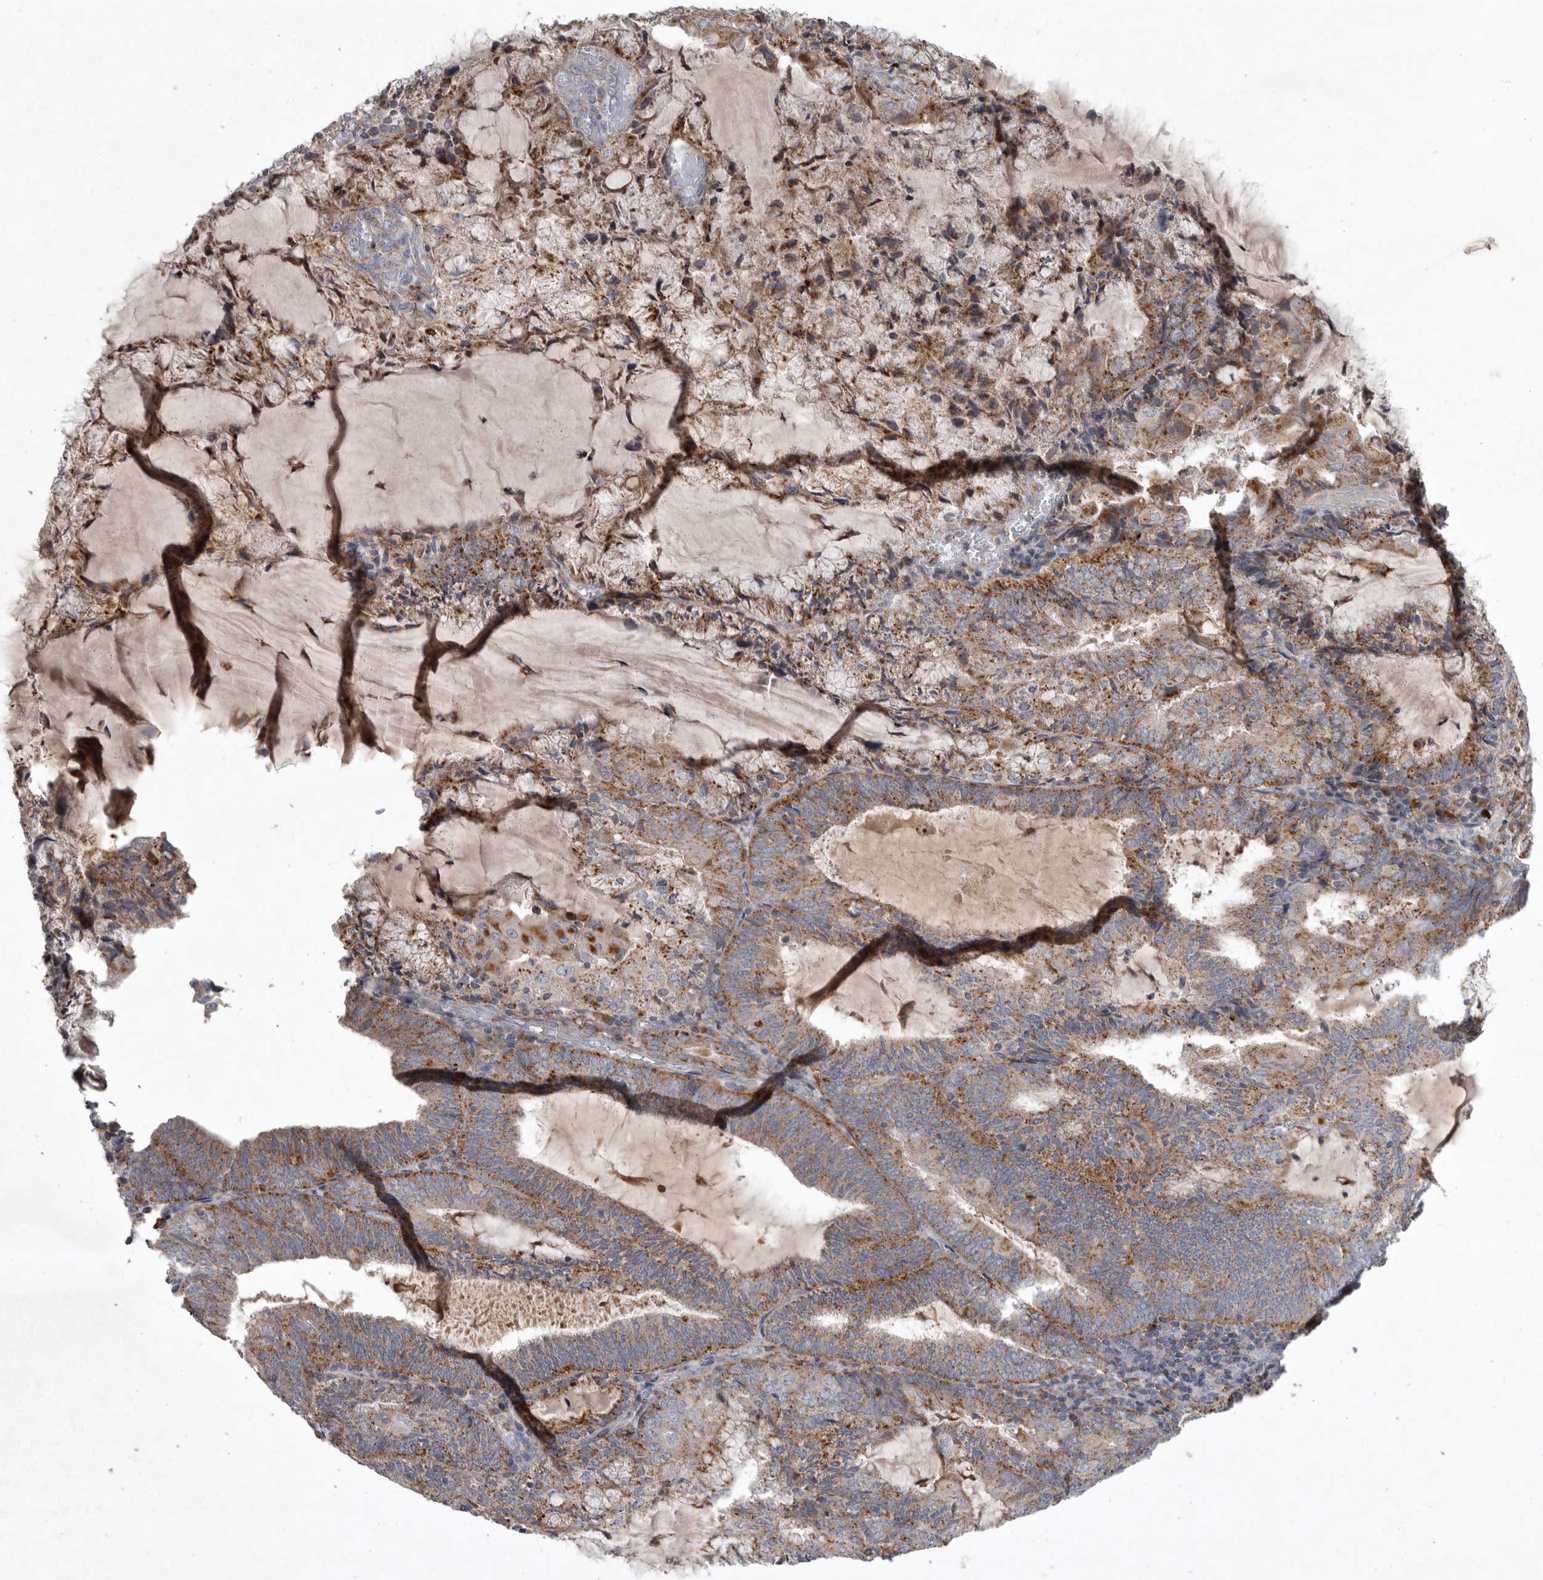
{"staining": {"intensity": "moderate", "quantity": ">75%", "location": "cytoplasmic/membranous"}, "tissue": "endometrial cancer", "cell_type": "Tumor cells", "image_type": "cancer", "snomed": [{"axis": "morphology", "description": "Adenocarcinoma, NOS"}, {"axis": "topography", "description": "Endometrium"}], "caption": "A brown stain shows moderate cytoplasmic/membranous expression of a protein in endometrial cancer tumor cells. (Brightfield microscopy of DAB IHC at high magnification).", "gene": "LAMTOR3", "patient": {"sex": "female", "age": 81}}